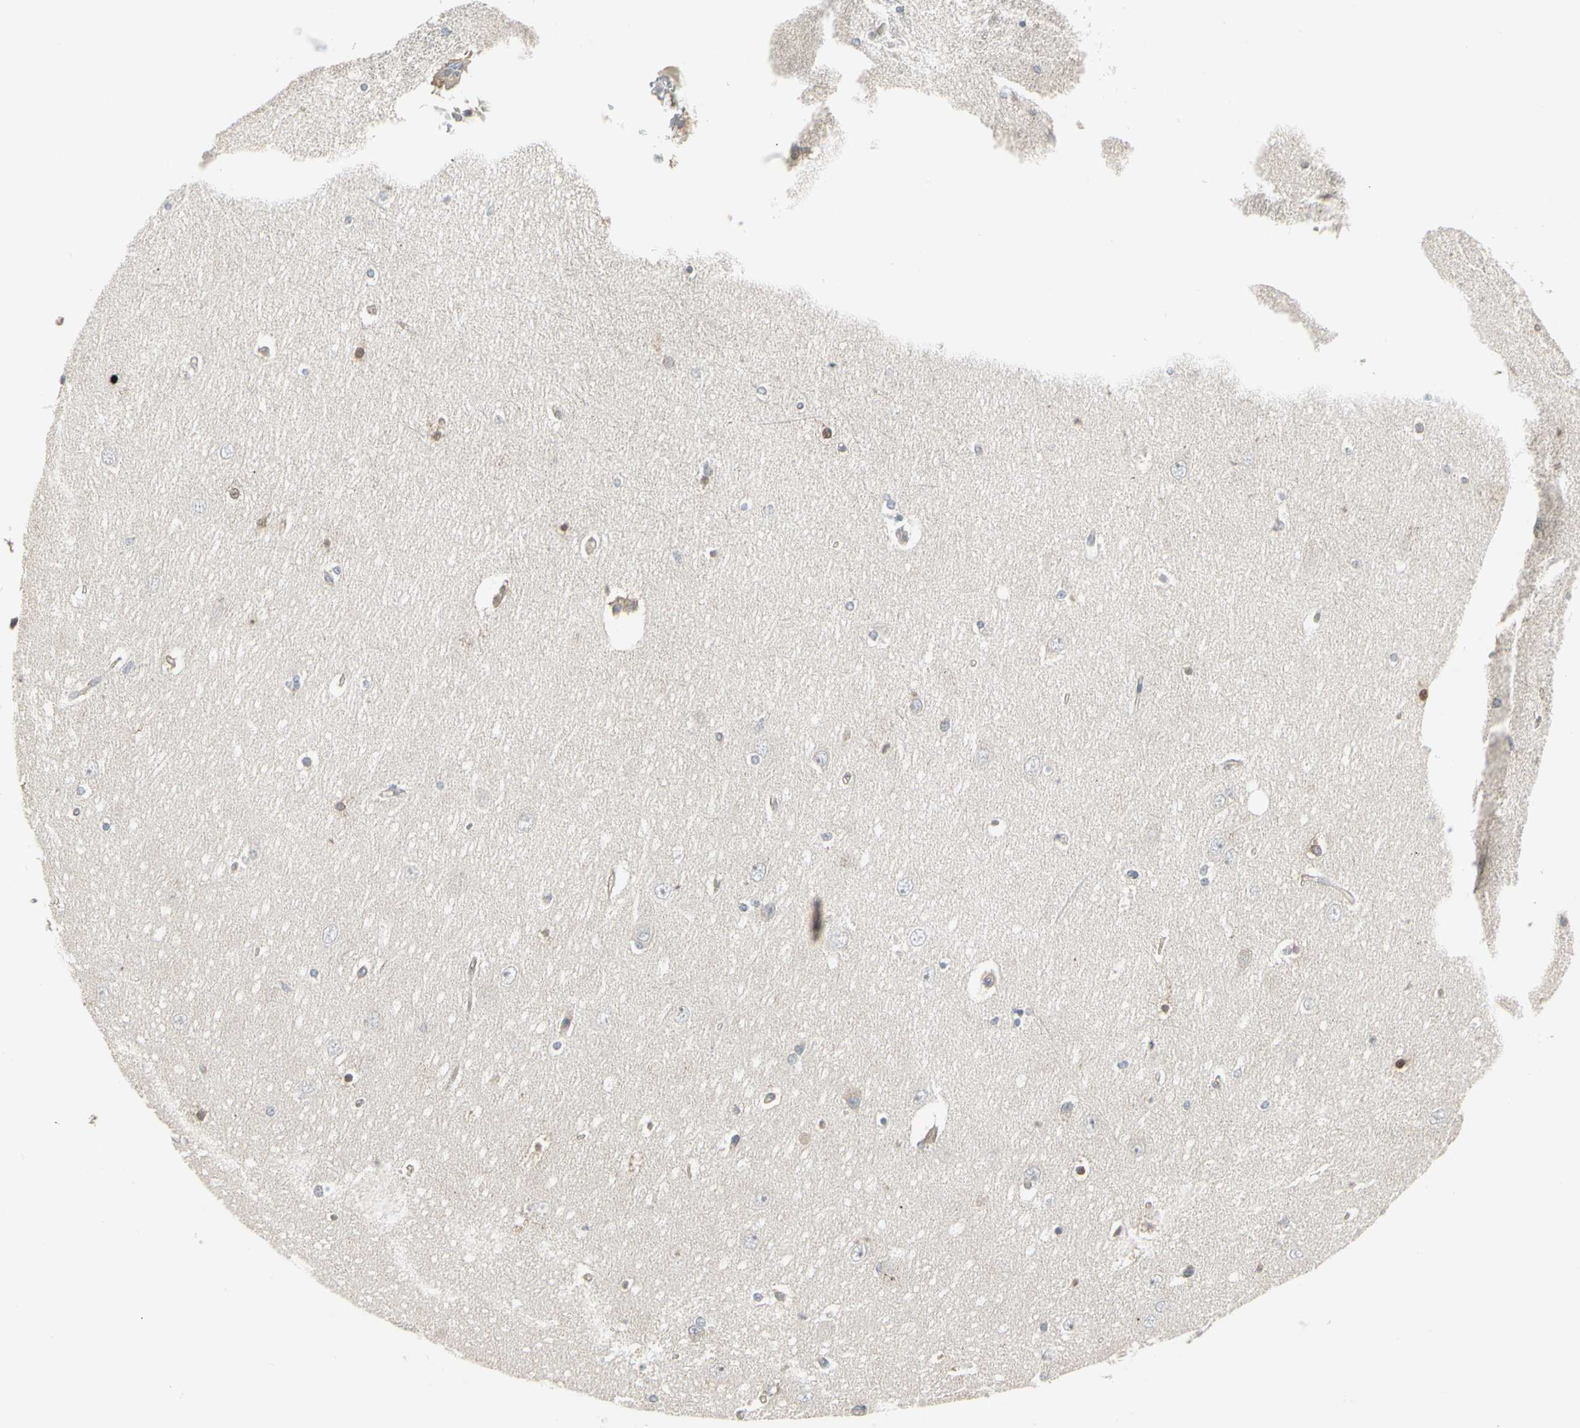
{"staining": {"intensity": "weak", "quantity": "<25%", "location": "cytoplasmic/membranous"}, "tissue": "hippocampus", "cell_type": "Glial cells", "image_type": "normal", "snomed": [{"axis": "morphology", "description": "Normal tissue, NOS"}, {"axis": "topography", "description": "Hippocampus"}], "caption": "Protein analysis of benign hippocampus demonstrates no significant expression in glial cells.", "gene": "EPS15", "patient": {"sex": "female", "age": 54}}